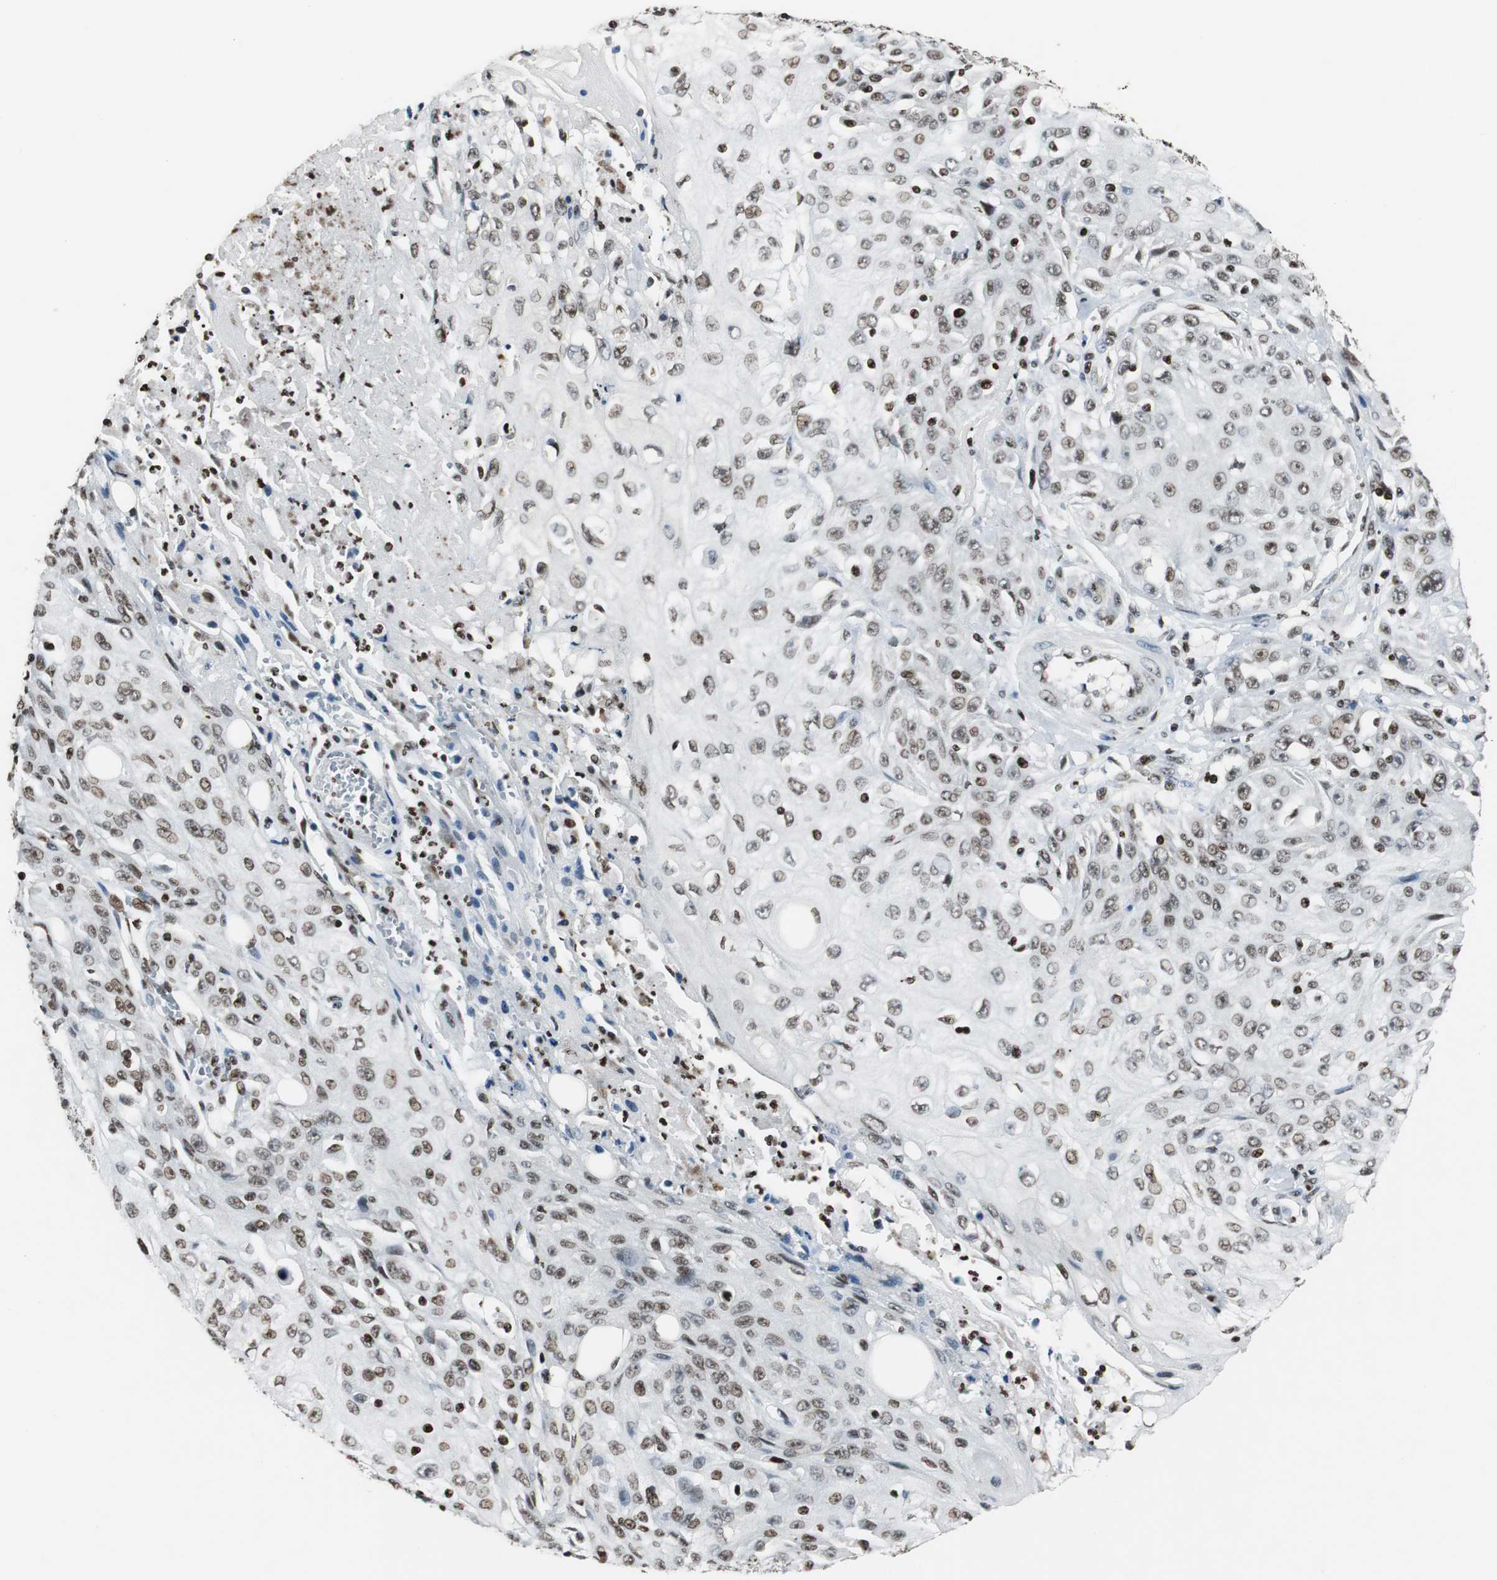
{"staining": {"intensity": "moderate", "quantity": ">75%", "location": "nuclear"}, "tissue": "skin cancer", "cell_type": "Tumor cells", "image_type": "cancer", "snomed": [{"axis": "morphology", "description": "Squamous cell carcinoma, NOS"}, {"axis": "topography", "description": "Skin"}], "caption": "This is a micrograph of immunohistochemistry staining of squamous cell carcinoma (skin), which shows moderate expression in the nuclear of tumor cells.", "gene": "PAXIP1", "patient": {"sex": "male", "age": 75}}